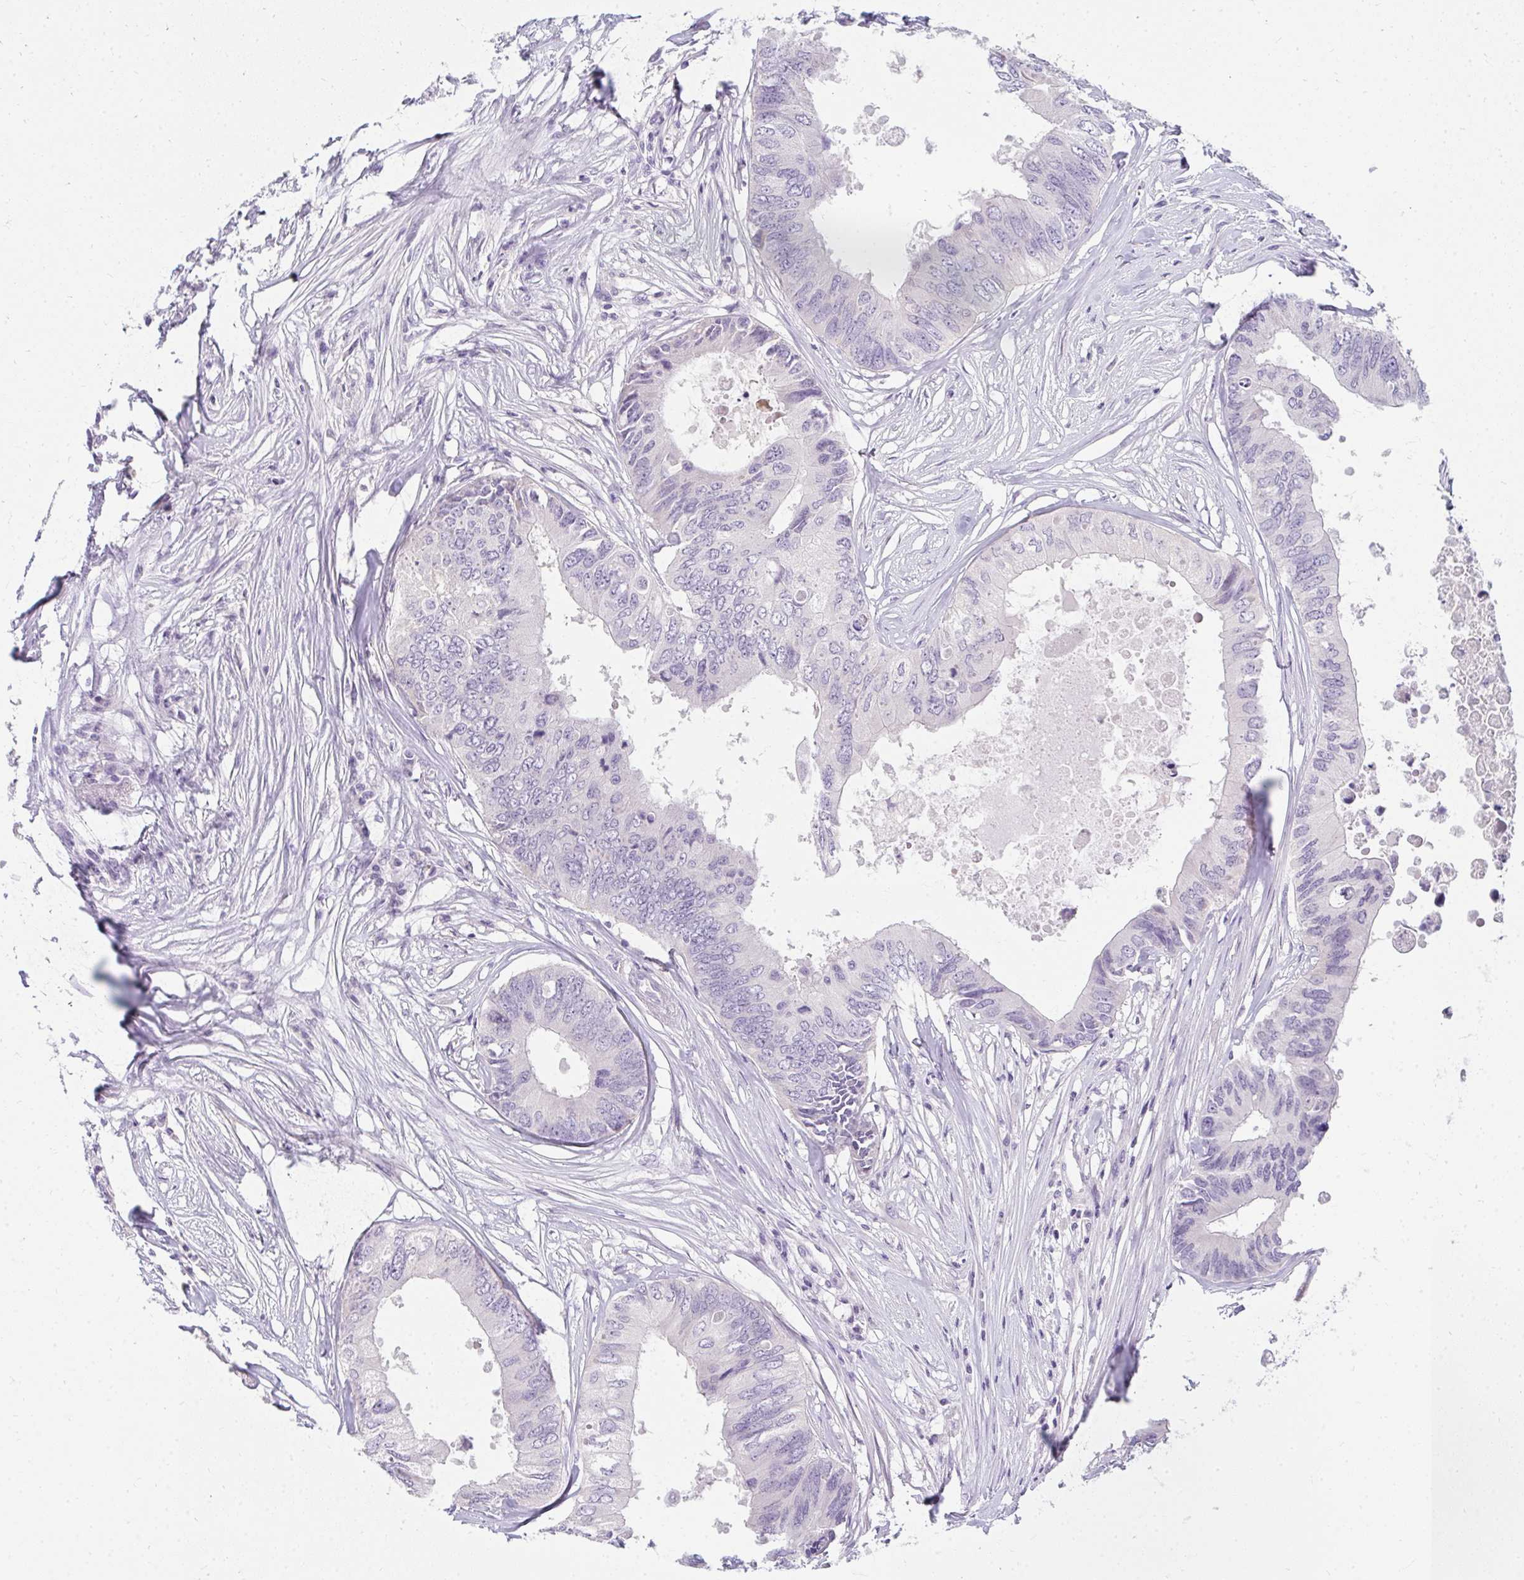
{"staining": {"intensity": "negative", "quantity": "none", "location": "none"}, "tissue": "colorectal cancer", "cell_type": "Tumor cells", "image_type": "cancer", "snomed": [{"axis": "morphology", "description": "Adenocarcinoma, NOS"}, {"axis": "topography", "description": "Colon"}], "caption": "Histopathology image shows no protein expression in tumor cells of colorectal cancer (adenocarcinoma) tissue.", "gene": "PPP1R3G", "patient": {"sex": "male", "age": 71}}